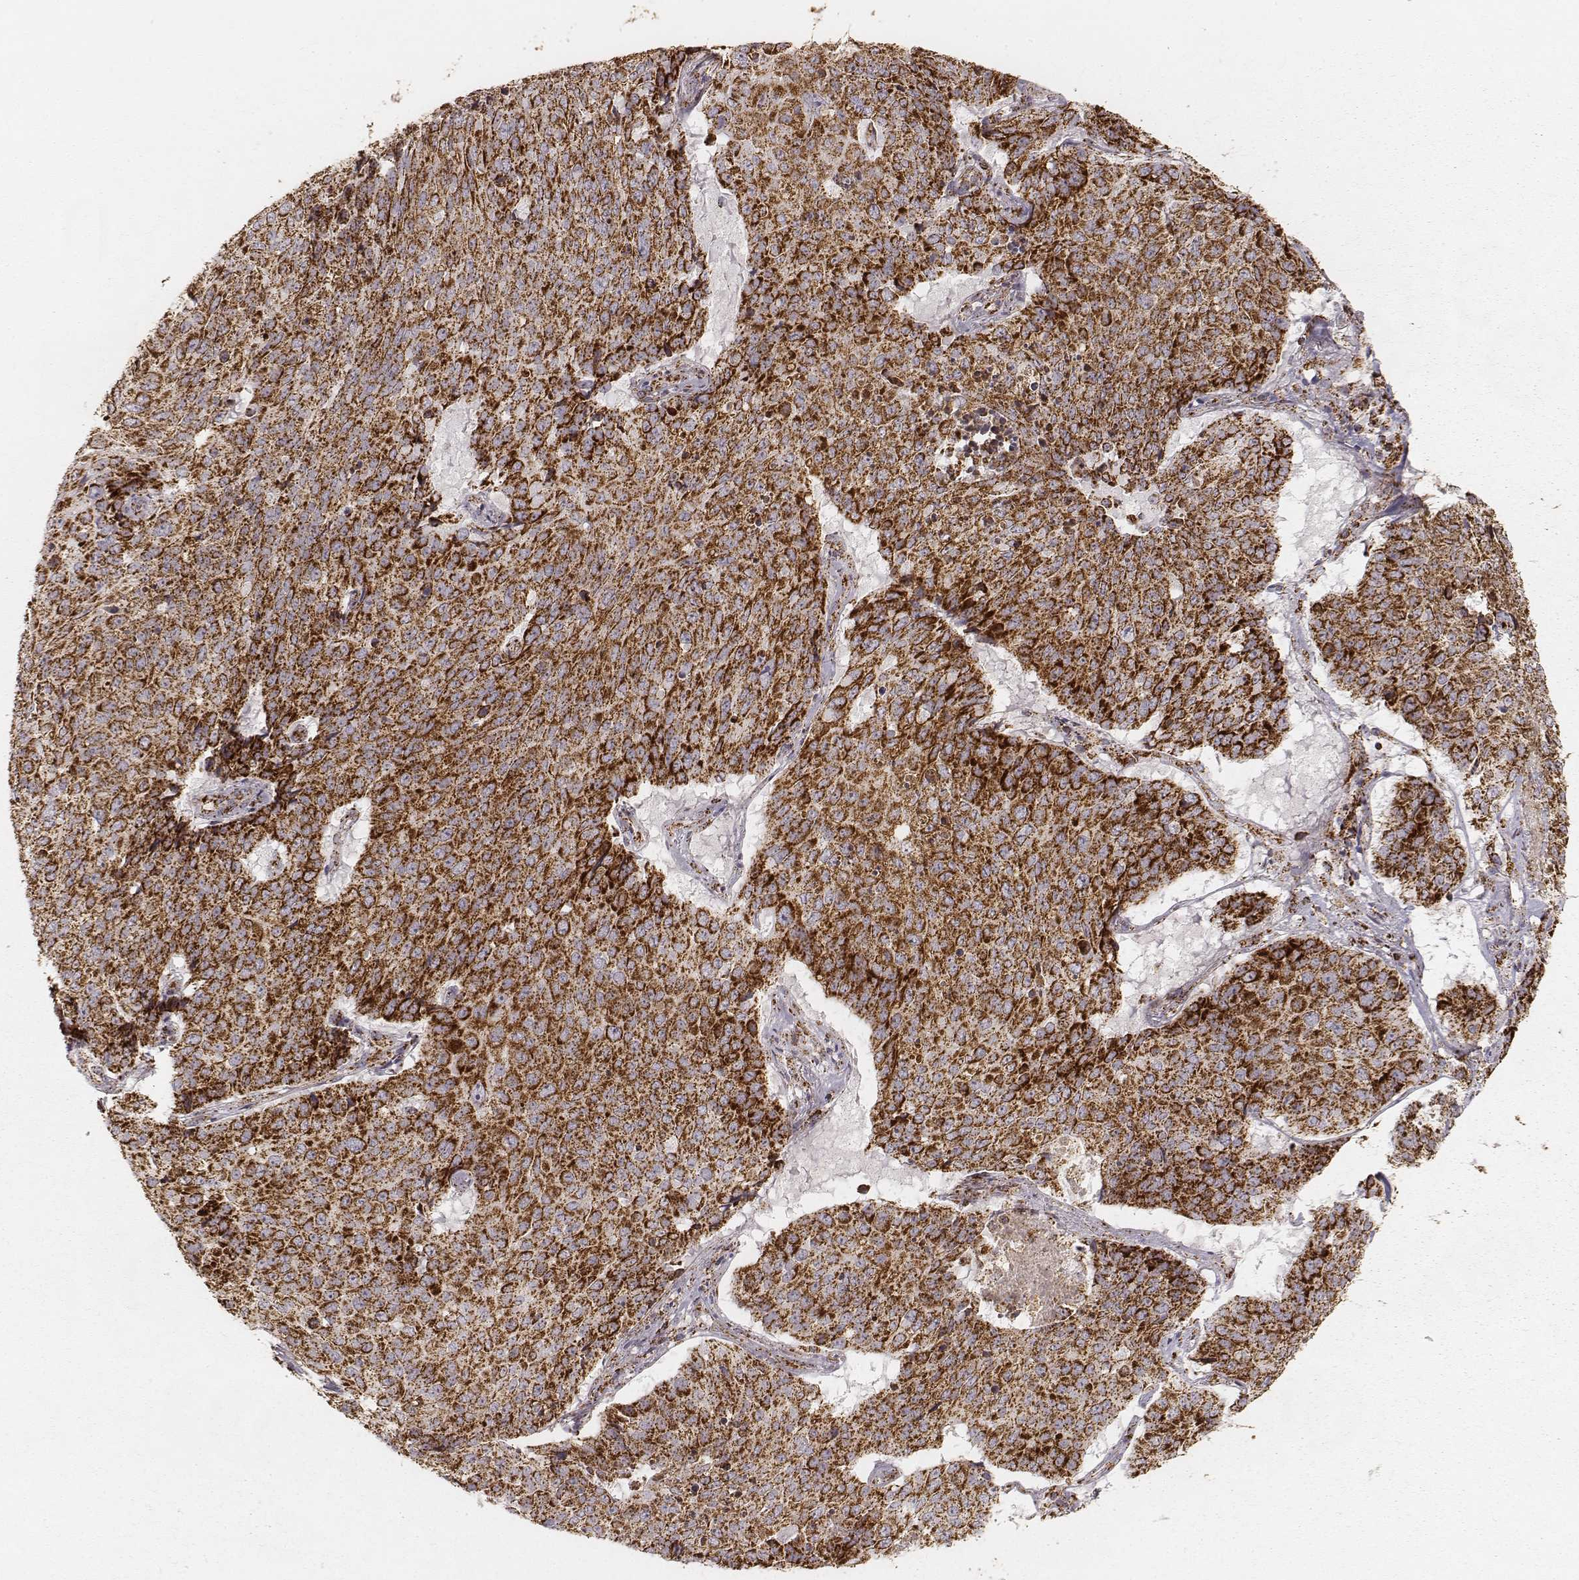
{"staining": {"intensity": "strong", "quantity": ">75%", "location": "cytoplasmic/membranous"}, "tissue": "lung cancer", "cell_type": "Tumor cells", "image_type": "cancer", "snomed": [{"axis": "morphology", "description": "Normal tissue, NOS"}, {"axis": "morphology", "description": "Squamous cell carcinoma, NOS"}, {"axis": "topography", "description": "Bronchus"}, {"axis": "topography", "description": "Lung"}], "caption": "The image displays a brown stain indicating the presence of a protein in the cytoplasmic/membranous of tumor cells in squamous cell carcinoma (lung).", "gene": "CS", "patient": {"sex": "male", "age": 64}}